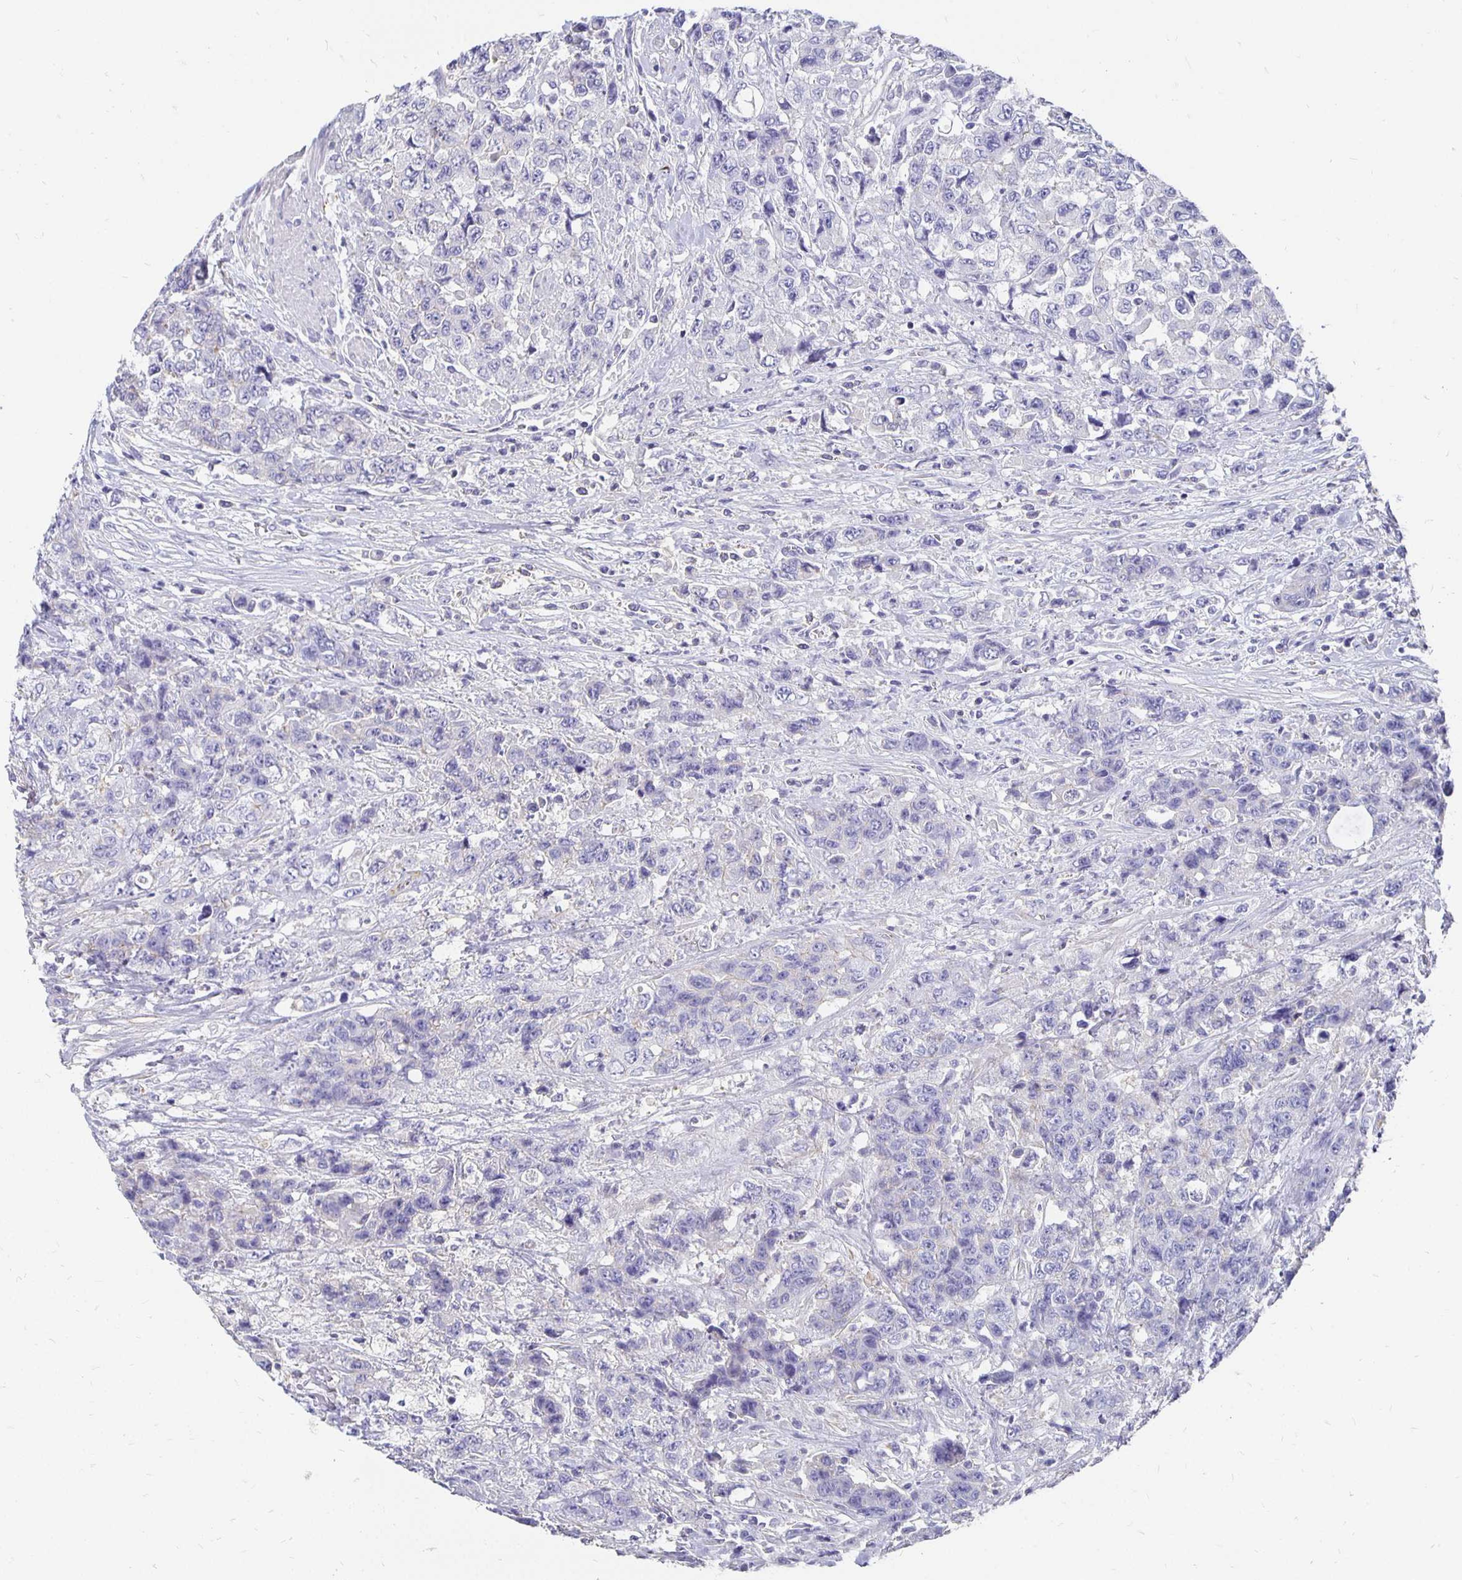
{"staining": {"intensity": "negative", "quantity": "none", "location": "none"}, "tissue": "urothelial cancer", "cell_type": "Tumor cells", "image_type": "cancer", "snomed": [{"axis": "morphology", "description": "Urothelial carcinoma, High grade"}, {"axis": "topography", "description": "Urinary bladder"}], "caption": "This is an immunohistochemistry photomicrograph of high-grade urothelial carcinoma. There is no staining in tumor cells.", "gene": "APOB", "patient": {"sex": "female", "age": 78}}